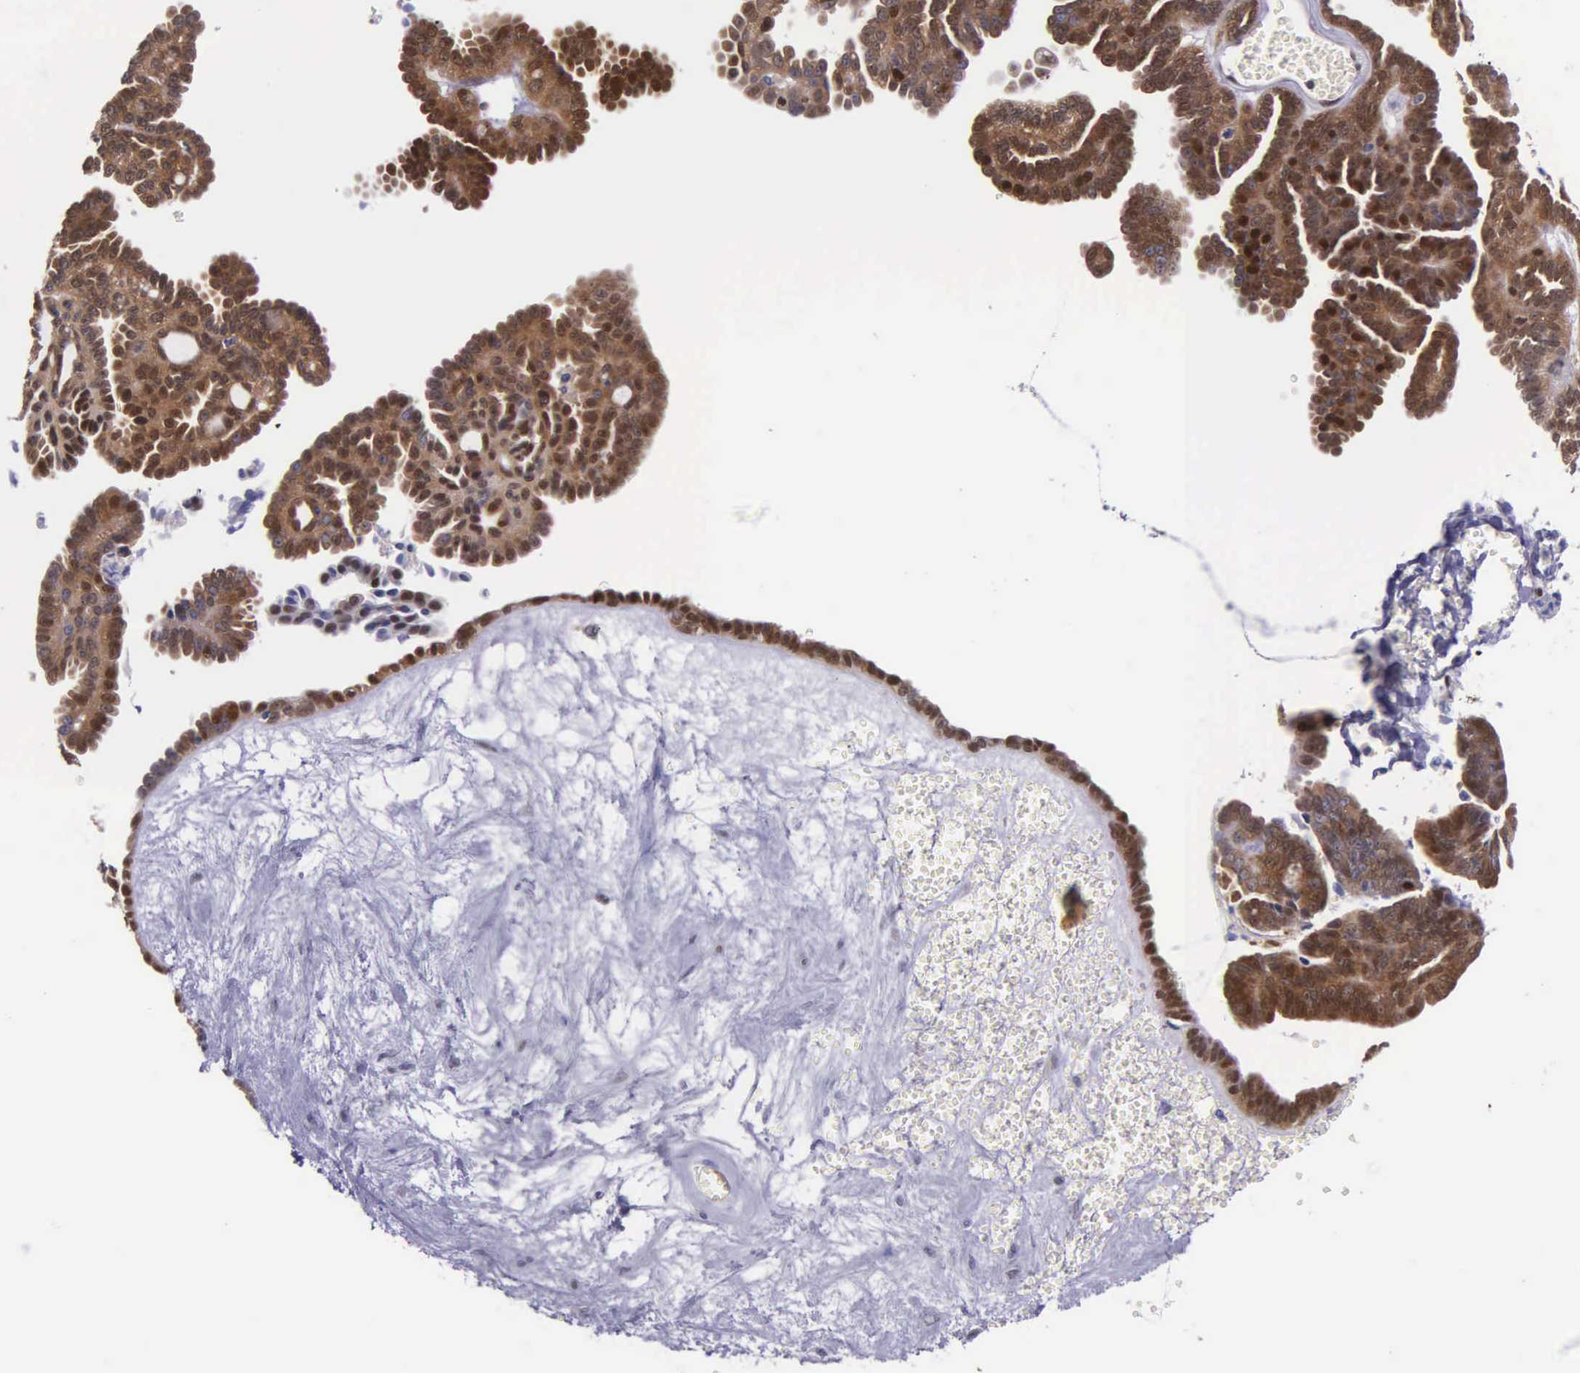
{"staining": {"intensity": "moderate", "quantity": ">75%", "location": "cytoplasmic/membranous,nuclear"}, "tissue": "ovarian cancer", "cell_type": "Tumor cells", "image_type": "cancer", "snomed": [{"axis": "morphology", "description": "Cystadenocarcinoma, serous, NOS"}, {"axis": "topography", "description": "Ovary"}], "caption": "The image displays staining of ovarian cancer (serous cystadenocarcinoma), revealing moderate cytoplasmic/membranous and nuclear protein positivity (brown color) within tumor cells.", "gene": "GMPR2", "patient": {"sex": "female", "age": 71}}